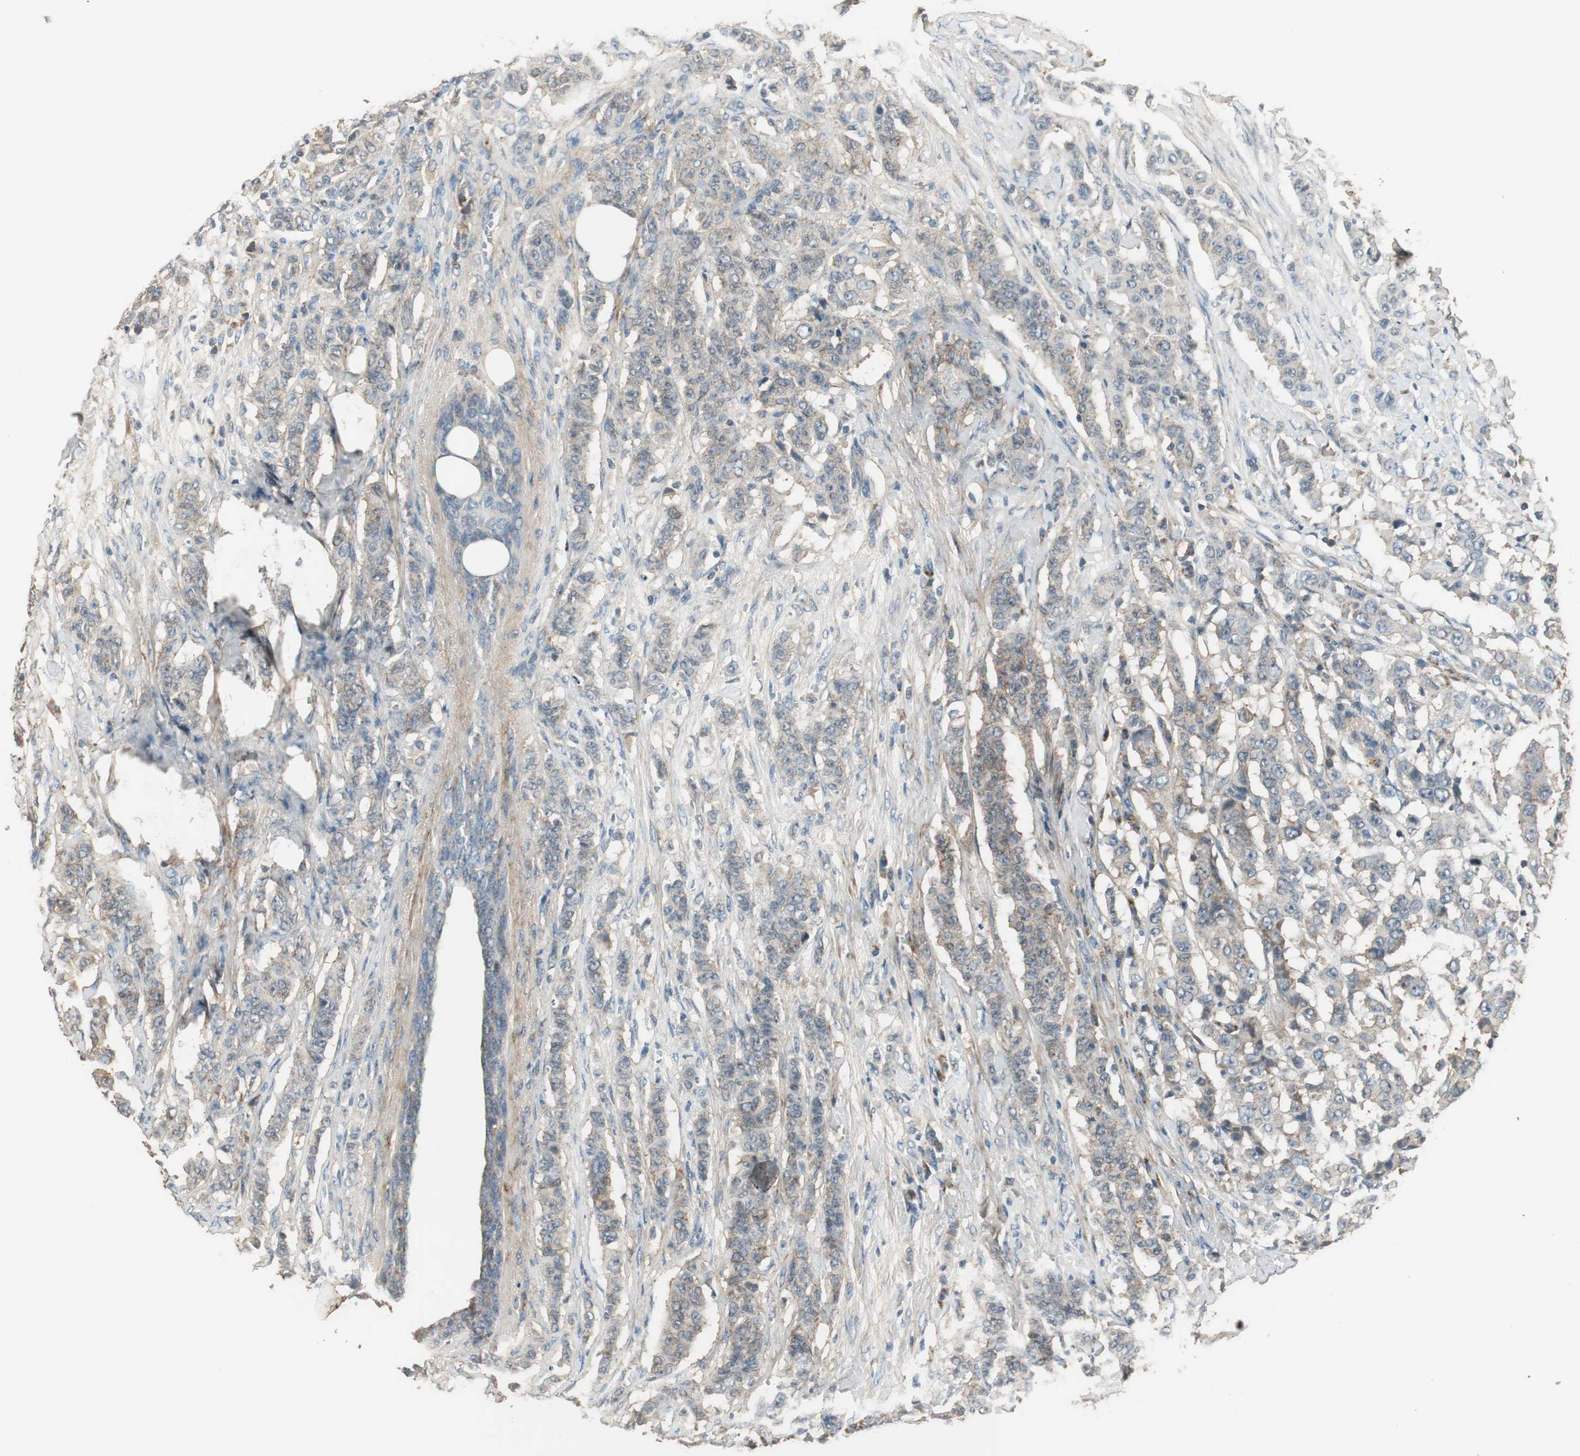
{"staining": {"intensity": "weak", "quantity": ">75%", "location": "cytoplasmic/membranous"}, "tissue": "breast cancer", "cell_type": "Tumor cells", "image_type": "cancer", "snomed": [{"axis": "morphology", "description": "Duct carcinoma"}, {"axis": "topography", "description": "Breast"}], "caption": "Immunohistochemical staining of breast cancer (invasive ductal carcinoma) displays low levels of weak cytoplasmic/membranous protein expression in about >75% of tumor cells. Using DAB (brown) and hematoxylin (blue) stains, captured at high magnification using brightfield microscopy.", "gene": "MSTO1", "patient": {"sex": "female", "age": 40}}